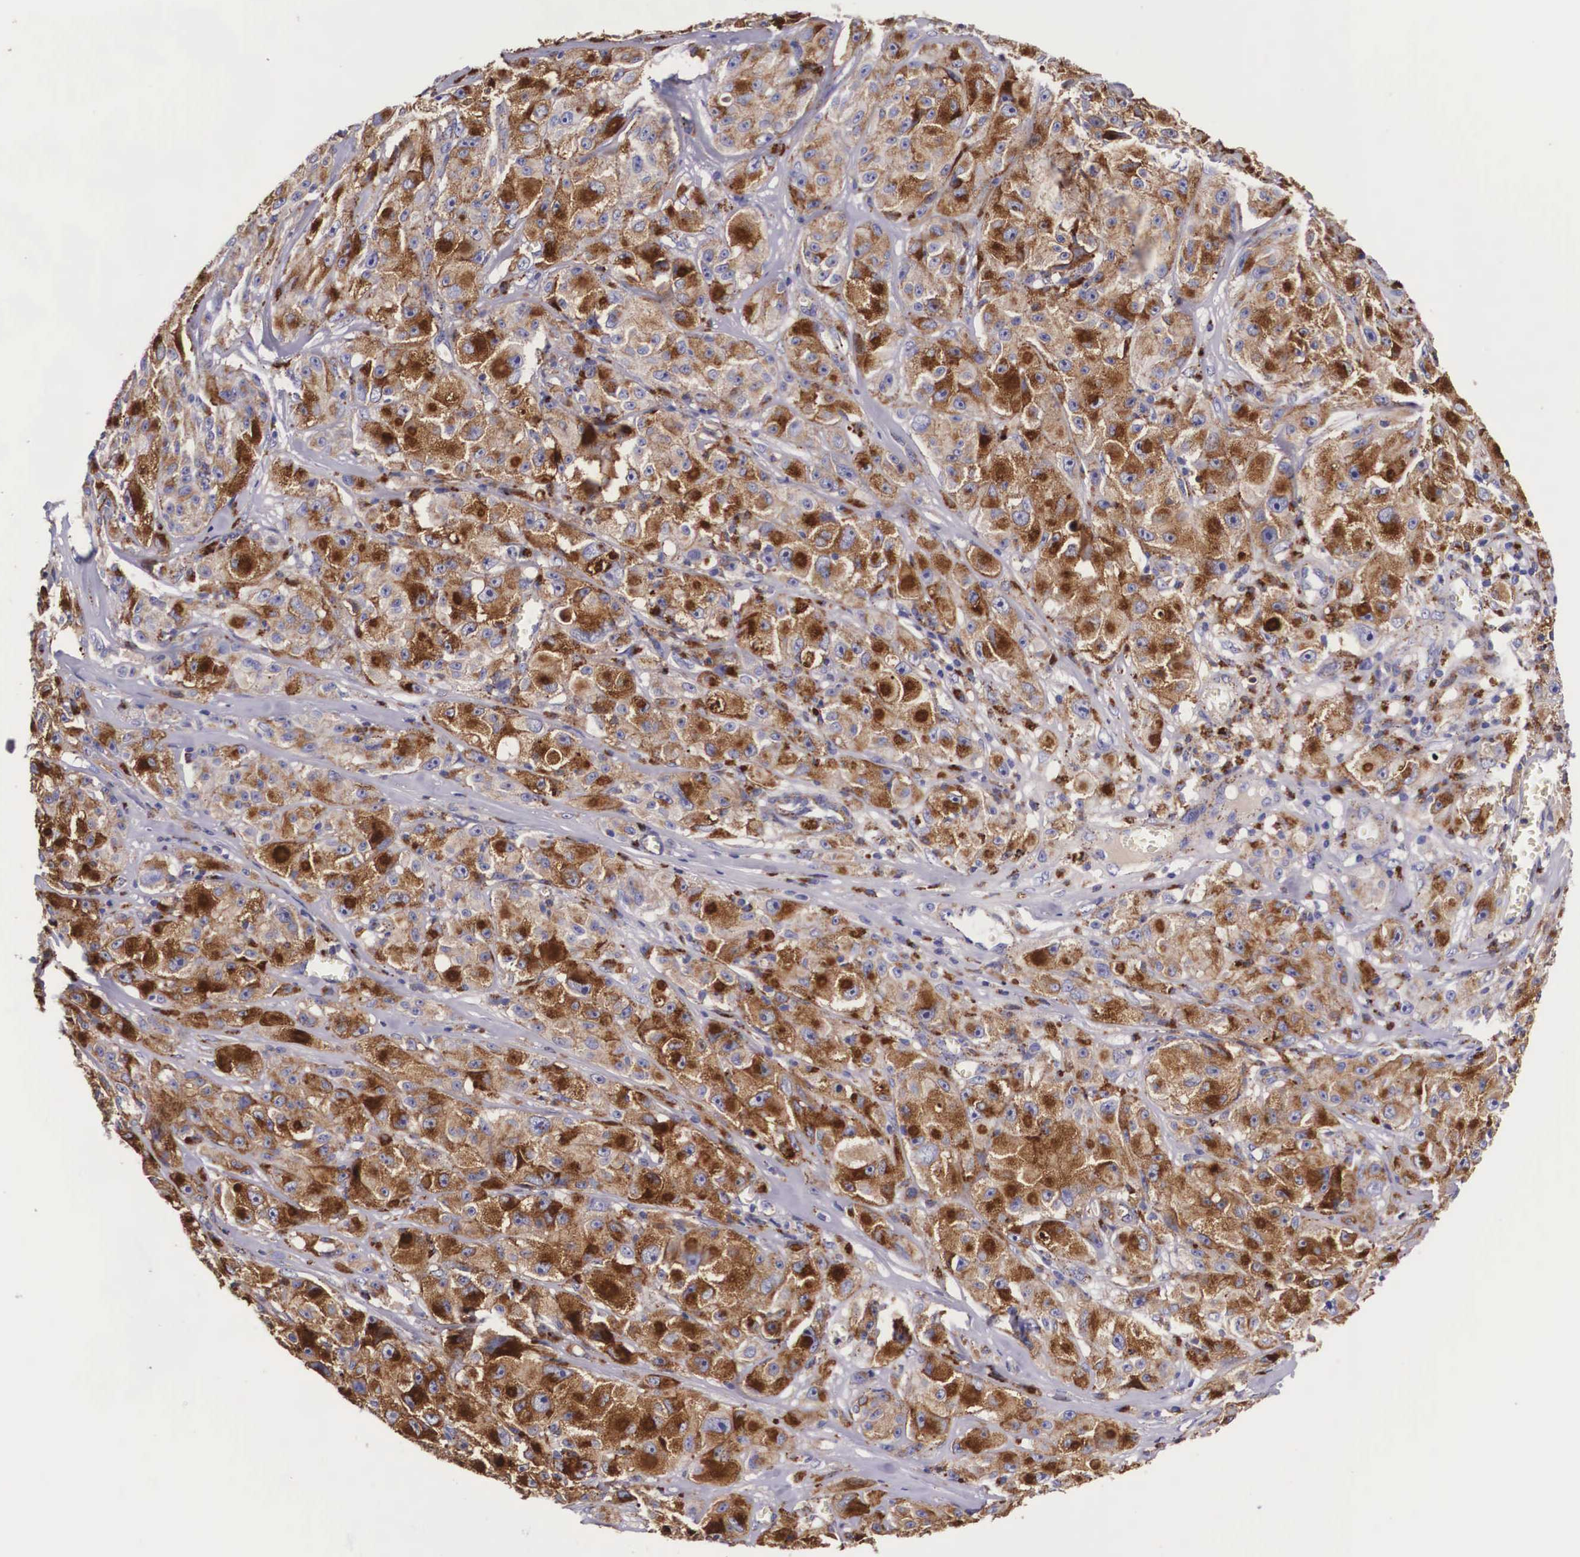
{"staining": {"intensity": "strong", "quantity": ">75%", "location": "cytoplasmic/membranous"}, "tissue": "melanoma", "cell_type": "Tumor cells", "image_type": "cancer", "snomed": [{"axis": "morphology", "description": "Malignant melanoma, NOS"}, {"axis": "topography", "description": "Skin"}], "caption": "Immunohistochemical staining of human melanoma reveals high levels of strong cytoplasmic/membranous positivity in about >75% of tumor cells.", "gene": "NAGA", "patient": {"sex": "male", "age": 56}}